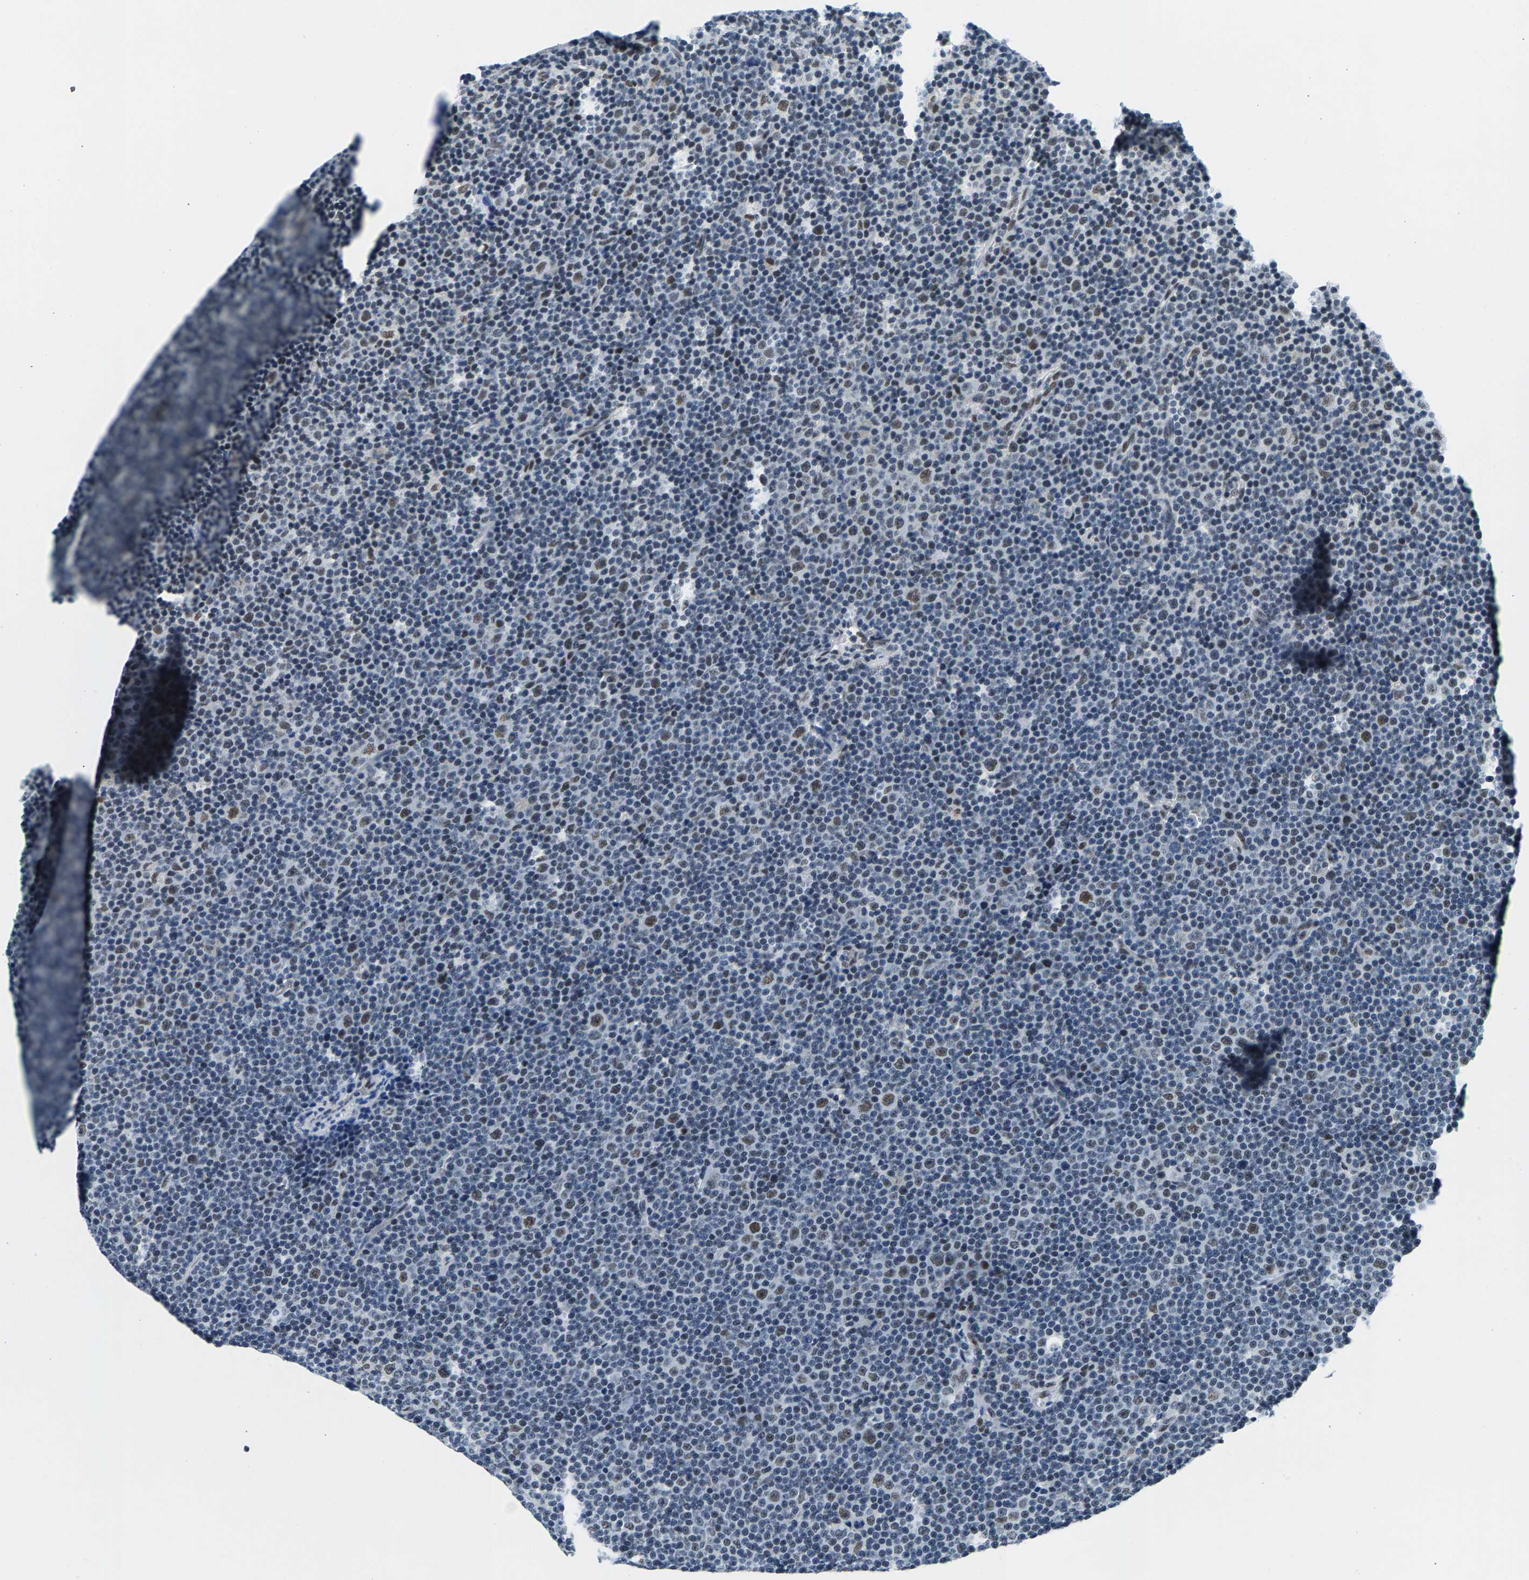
{"staining": {"intensity": "moderate", "quantity": "<25%", "location": "nuclear"}, "tissue": "lymphoma", "cell_type": "Tumor cells", "image_type": "cancer", "snomed": [{"axis": "morphology", "description": "Malignant lymphoma, non-Hodgkin's type, Low grade"}, {"axis": "topography", "description": "Lymph node"}], "caption": "Immunohistochemistry (IHC) micrograph of low-grade malignant lymphoma, non-Hodgkin's type stained for a protein (brown), which reveals low levels of moderate nuclear expression in approximately <25% of tumor cells.", "gene": "ATF2", "patient": {"sex": "female", "age": 67}}